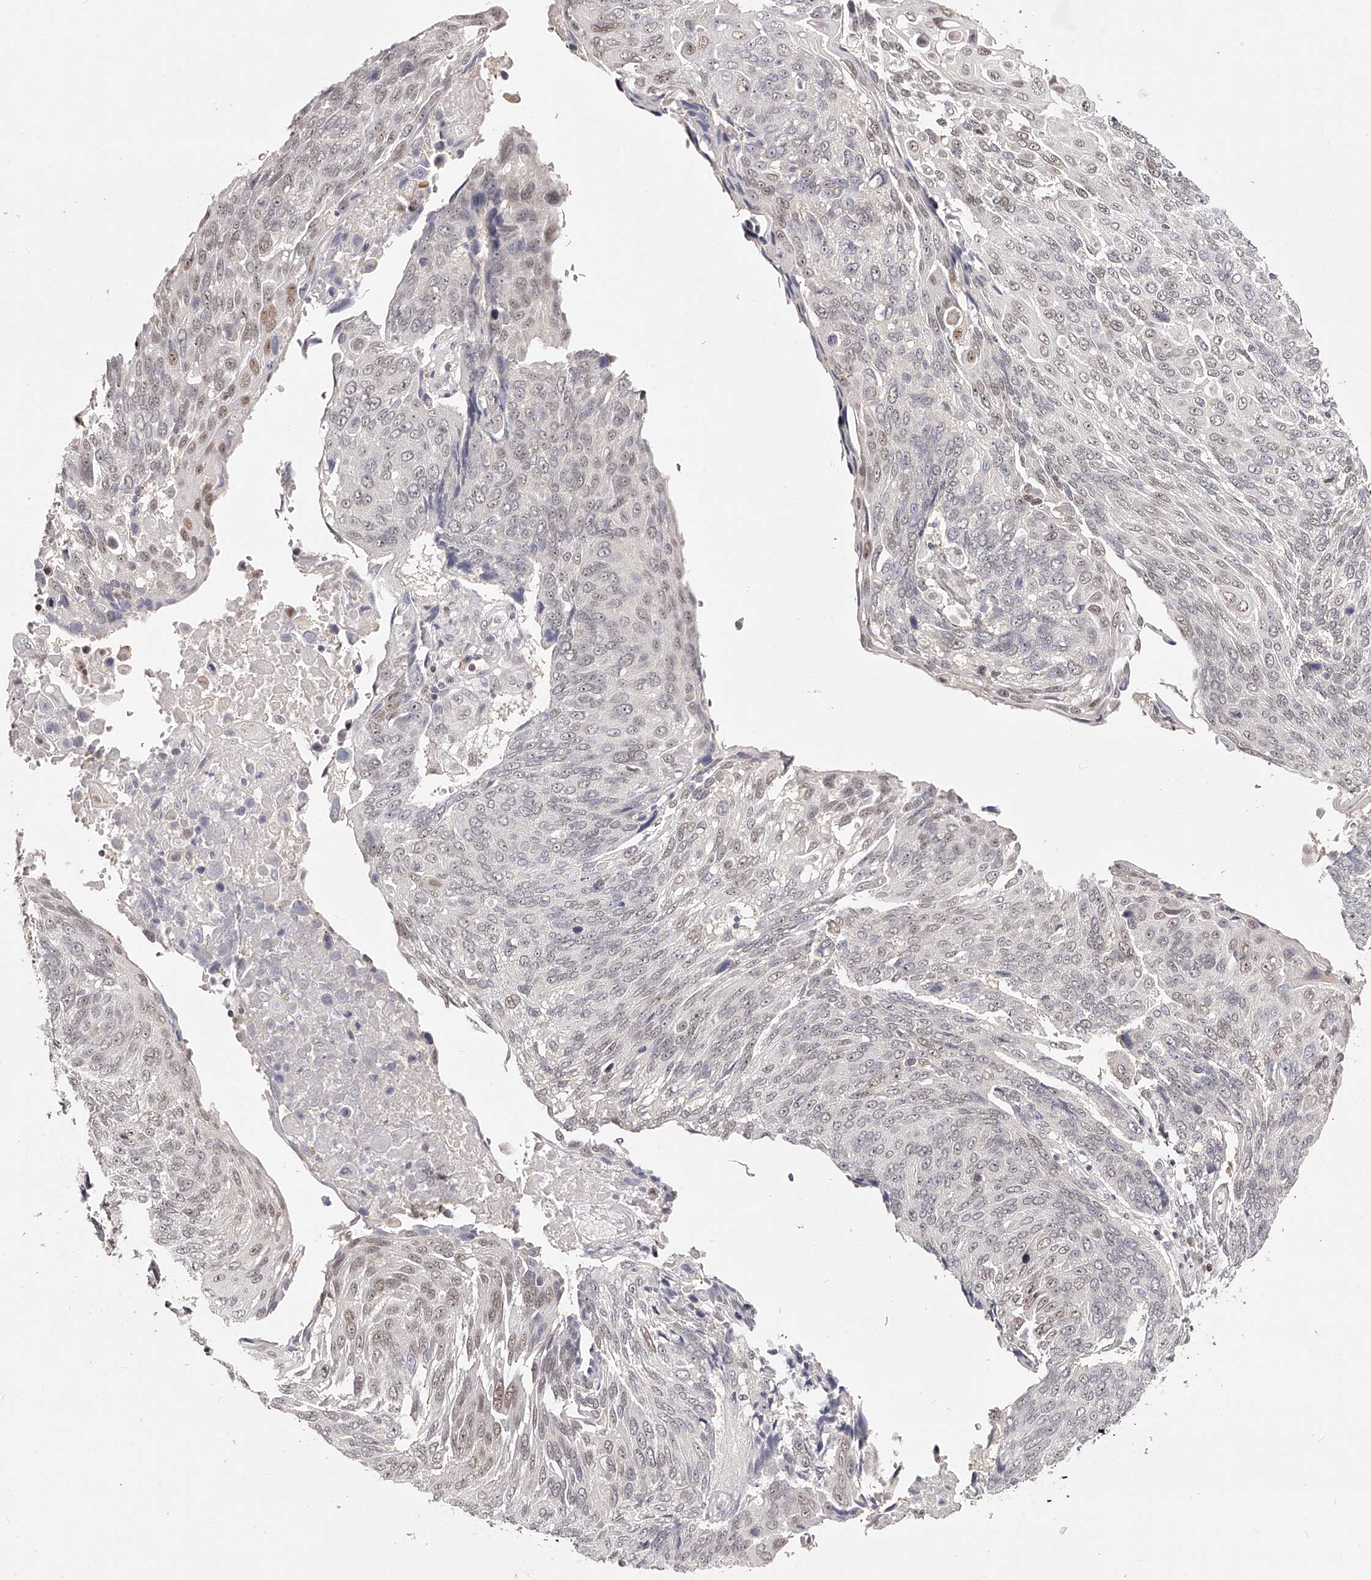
{"staining": {"intensity": "weak", "quantity": "25%-75%", "location": "nuclear"}, "tissue": "lung cancer", "cell_type": "Tumor cells", "image_type": "cancer", "snomed": [{"axis": "morphology", "description": "Squamous cell carcinoma, NOS"}, {"axis": "topography", "description": "Lung"}], "caption": "Weak nuclear staining is present in approximately 25%-75% of tumor cells in lung cancer.", "gene": "USF3", "patient": {"sex": "male", "age": 66}}